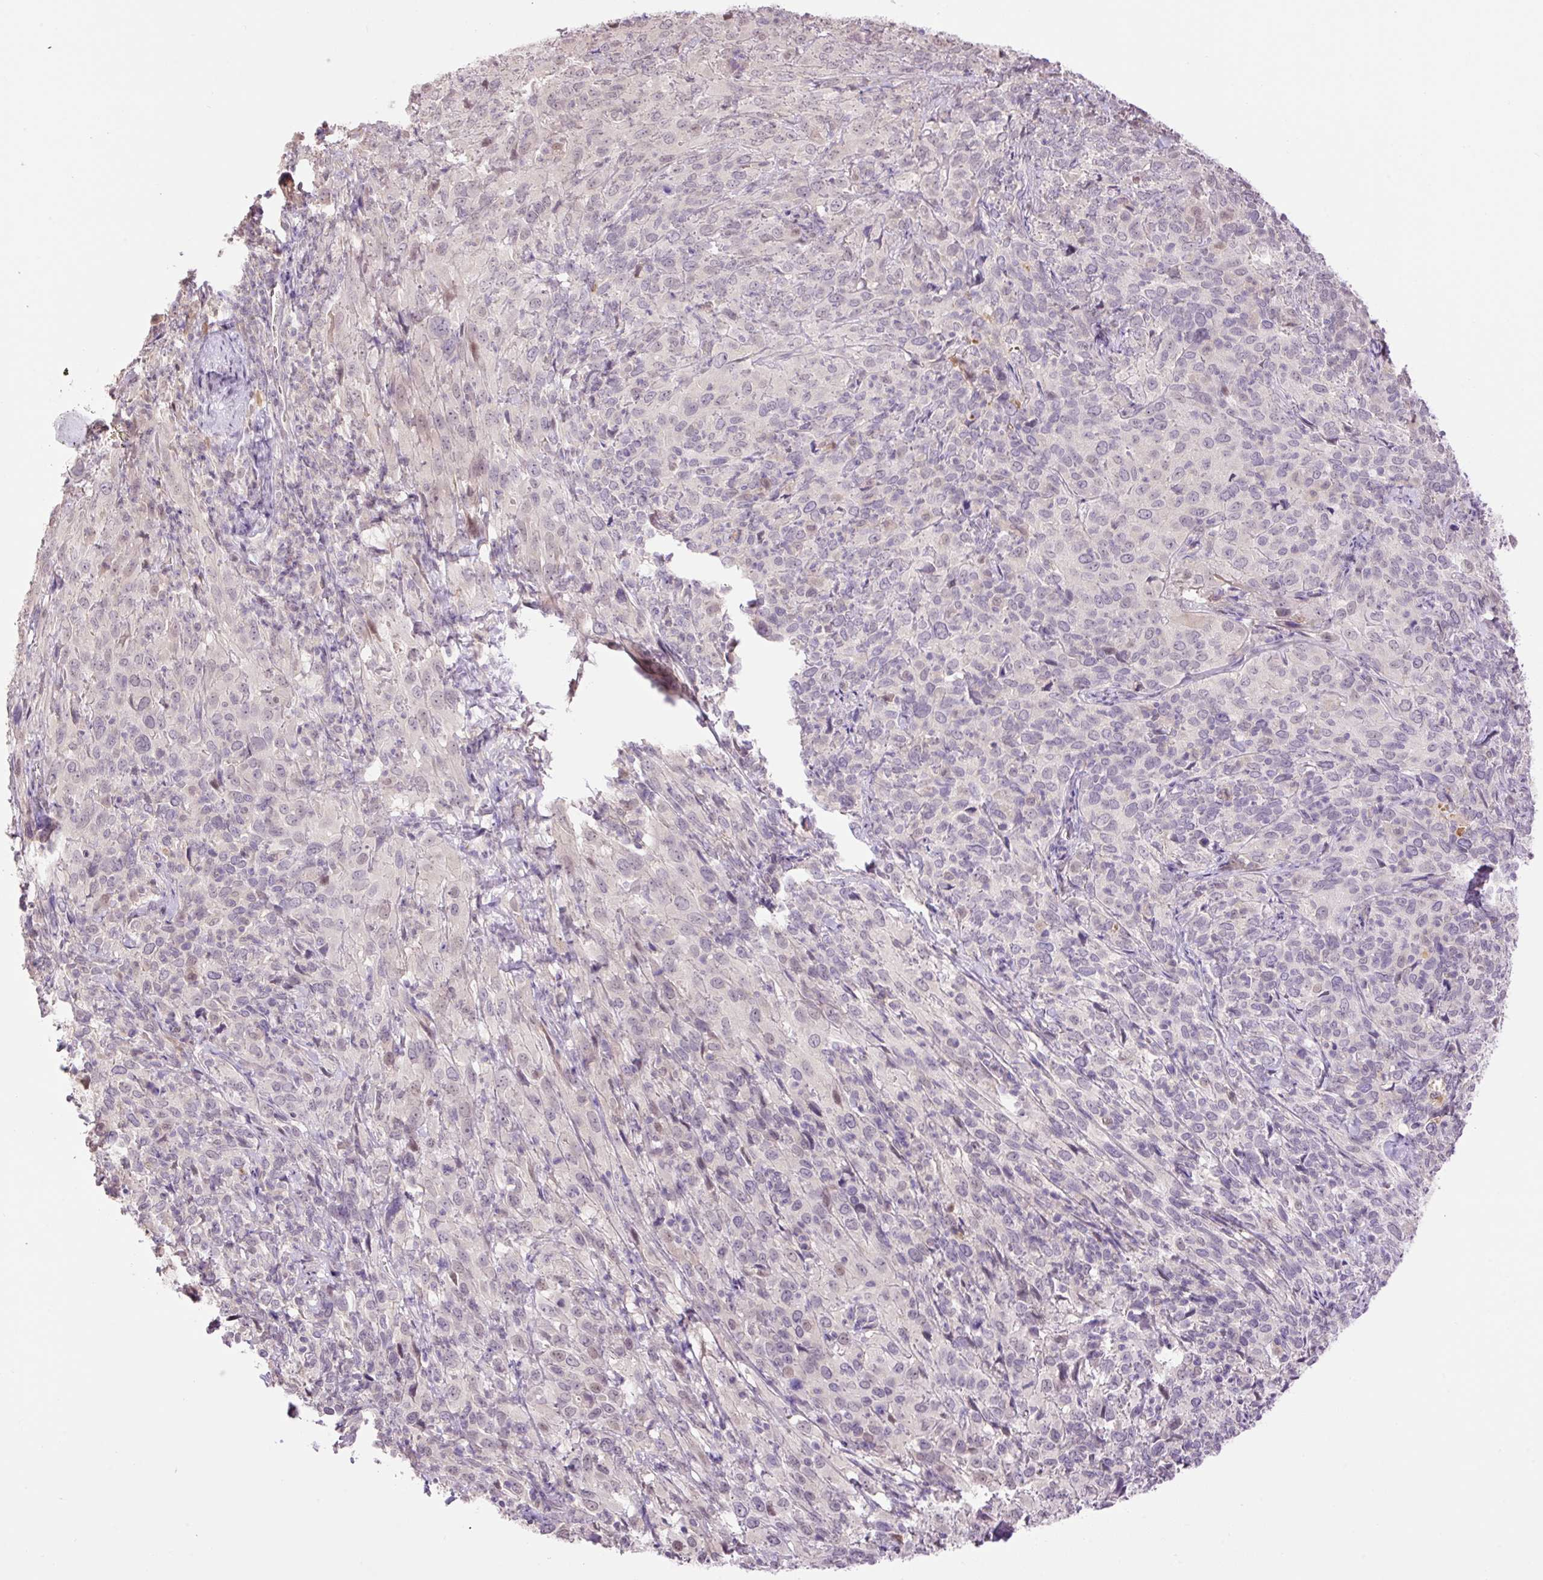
{"staining": {"intensity": "negative", "quantity": "none", "location": "none"}, "tissue": "cervical cancer", "cell_type": "Tumor cells", "image_type": "cancer", "snomed": [{"axis": "morphology", "description": "Squamous cell carcinoma, NOS"}, {"axis": "topography", "description": "Cervix"}], "caption": "DAB (3,3'-diaminobenzidine) immunohistochemical staining of cervical squamous cell carcinoma shows no significant positivity in tumor cells.", "gene": "HABP4", "patient": {"sex": "female", "age": 51}}